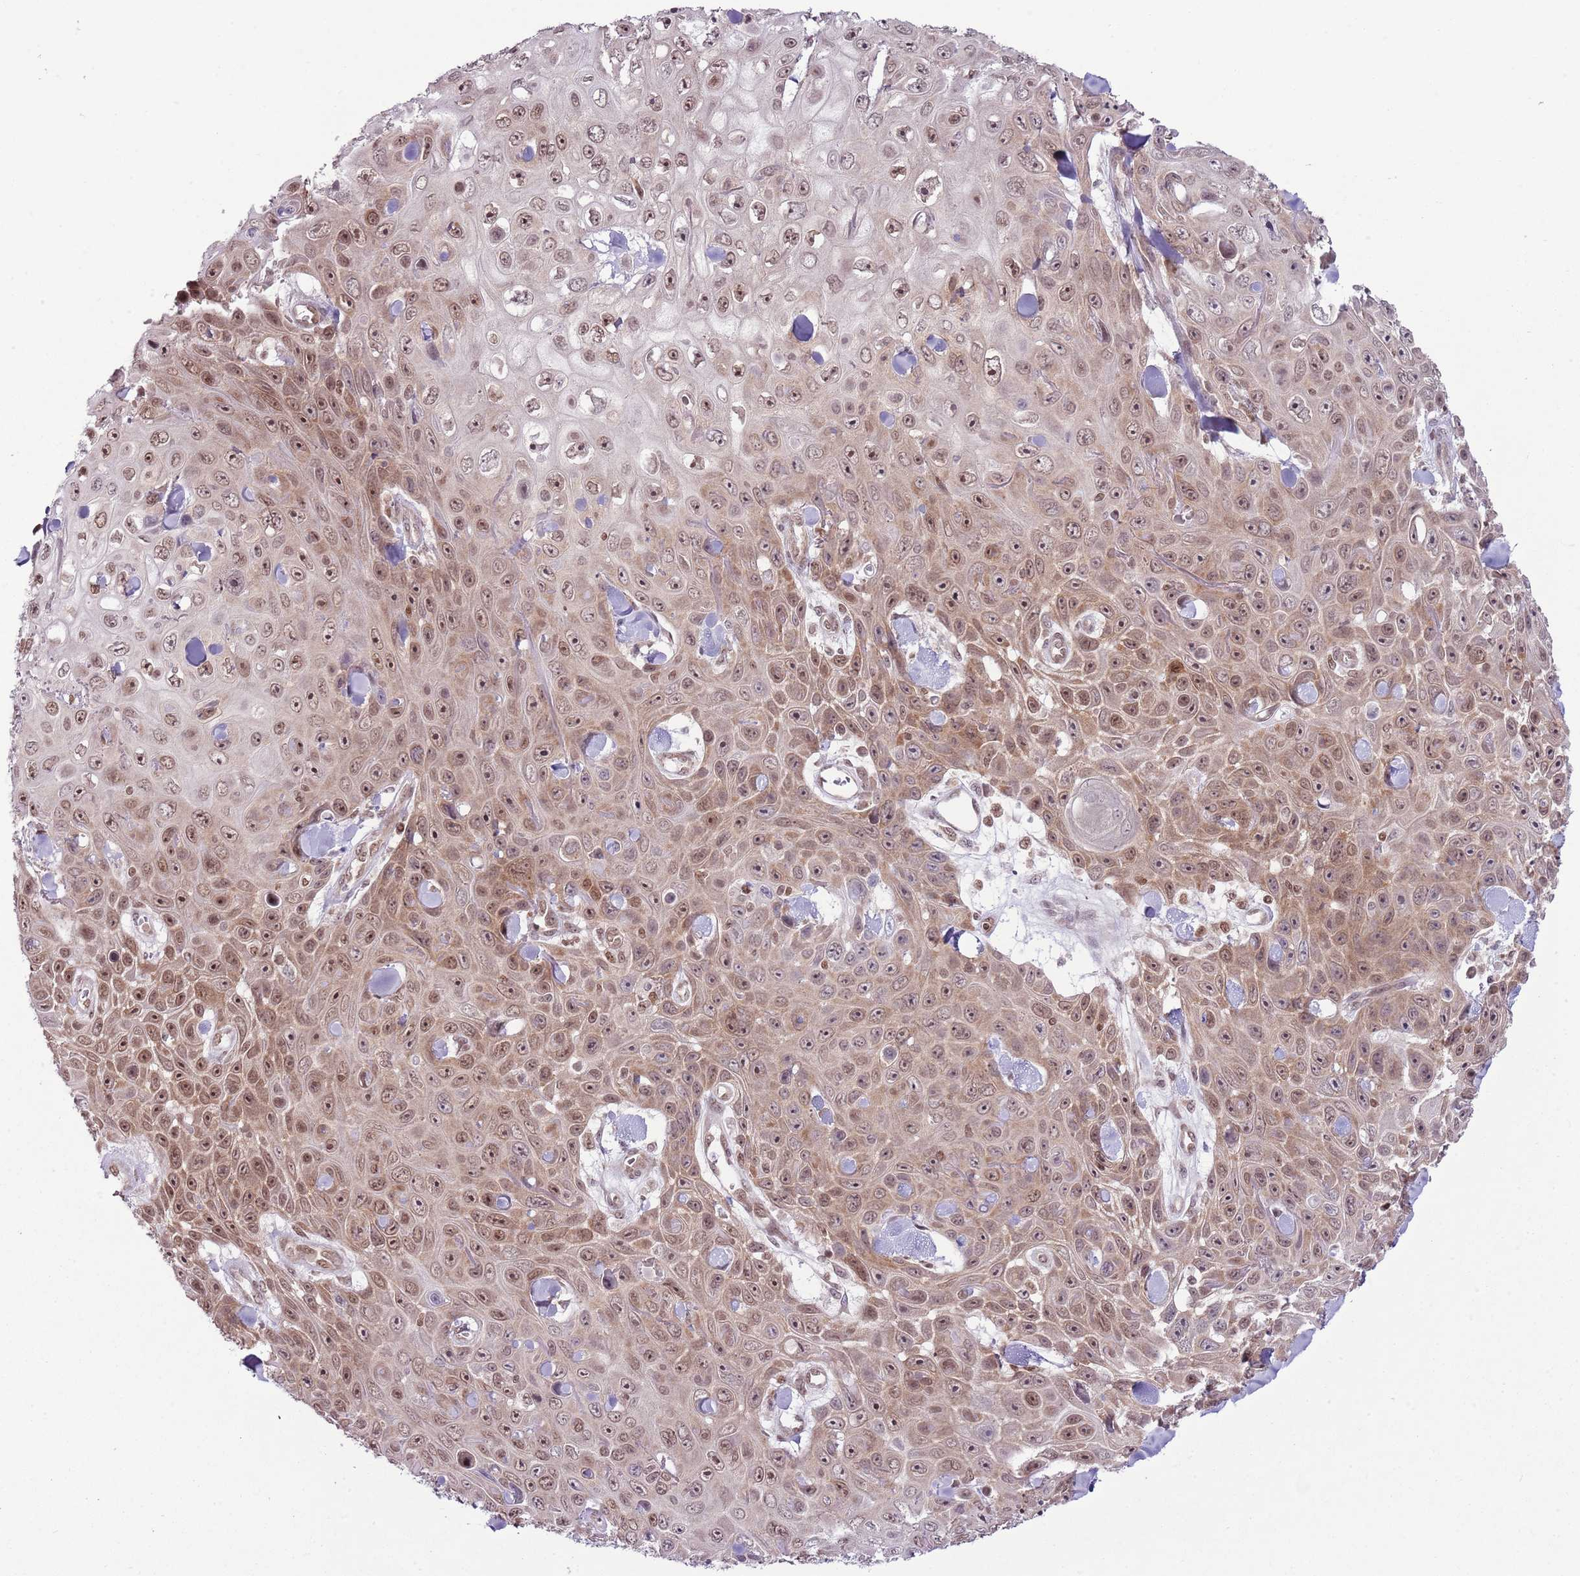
{"staining": {"intensity": "moderate", "quantity": ">75%", "location": "nuclear"}, "tissue": "skin cancer", "cell_type": "Tumor cells", "image_type": "cancer", "snomed": [{"axis": "morphology", "description": "Squamous cell carcinoma, NOS"}, {"axis": "topography", "description": "Skin"}], "caption": "Protein expression analysis of skin cancer (squamous cell carcinoma) exhibits moderate nuclear staining in about >75% of tumor cells.", "gene": "SELENOH", "patient": {"sex": "male", "age": 82}}